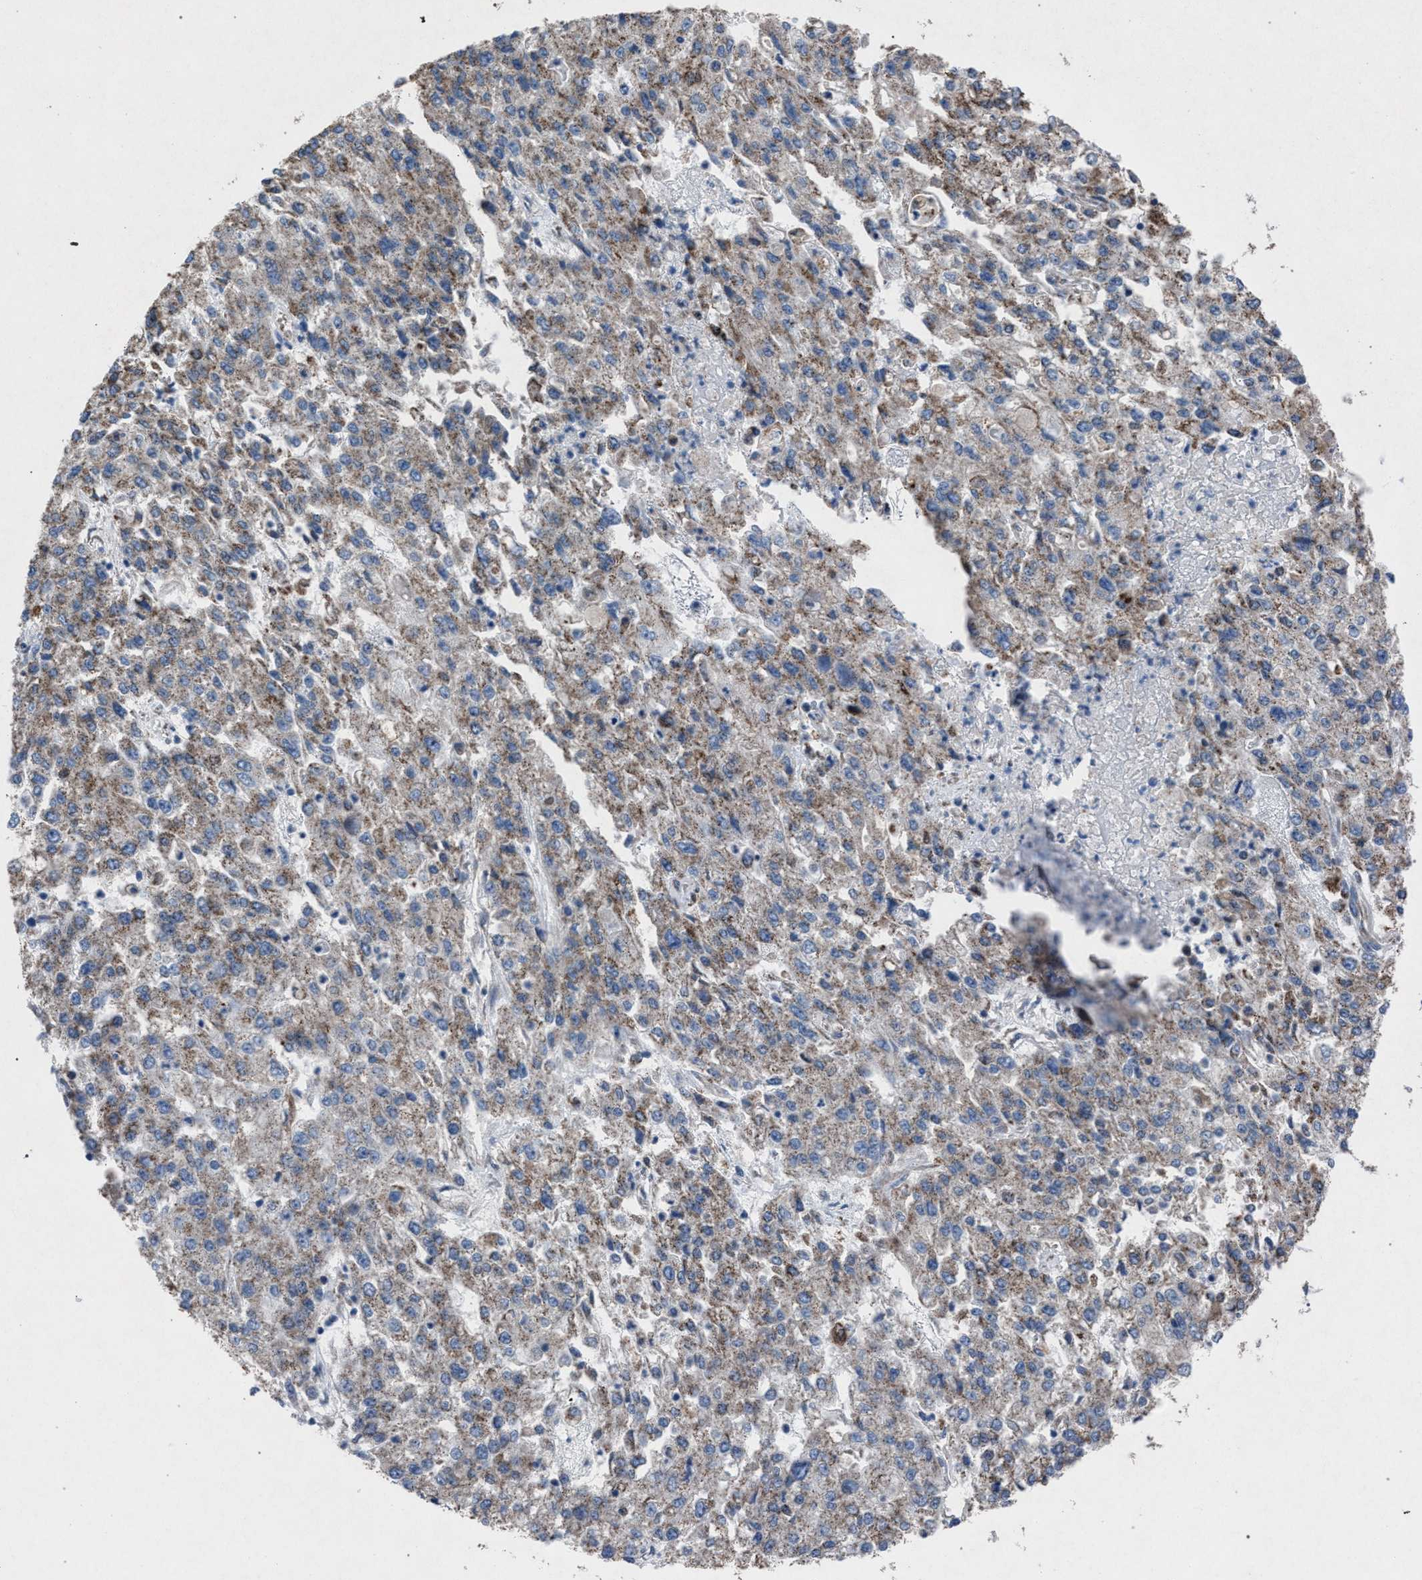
{"staining": {"intensity": "weak", "quantity": ">75%", "location": "cytoplasmic/membranous"}, "tissue": "endometrial cancer", "cell_type": "Tumor cells", "image_type": "cancer", "snomed": [{"axis": "morphology", "description": "Adenocarcinoma, NOS"}, {"axis": "topography", "description": "Endometrium"}], "caption": "Immunohistochemistry staining of endometrial cancer (adenocarcinoma), which demonstrates low levels of weak cytoplasmic/membranous staining in approximately >75% of tumor cells indicating weak cytoplasmic/membranous protein expression. The staining was performed using DAB (3,3'-diaminobenzidine) (brown) for protein detection and nuclei were counterstained in hematoxylin (blue).", "gene": "HSD17B4", "patient": {"sex": "female", "age": 49}}